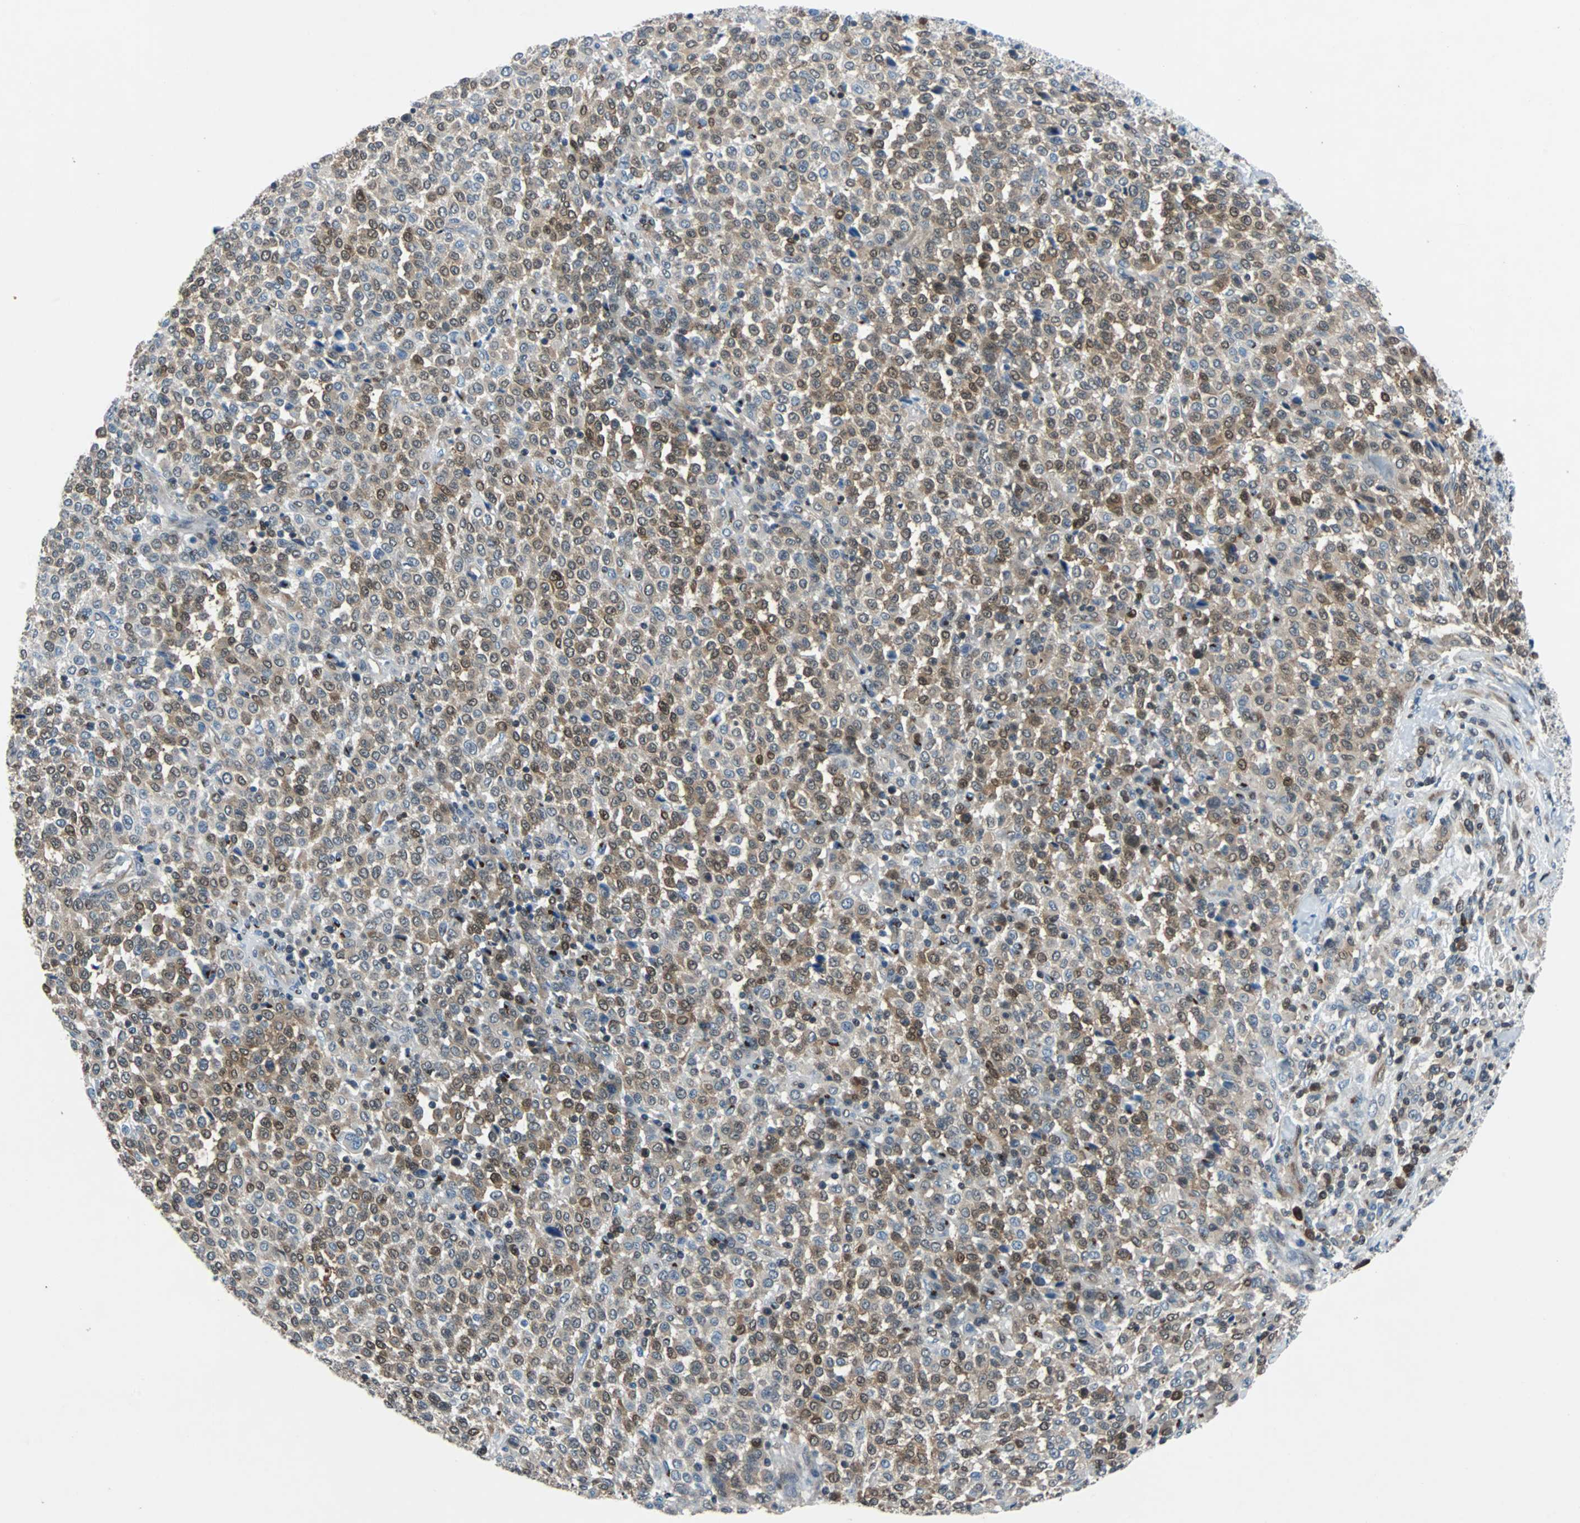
{"staining": {"intensity": "moderate", "quantity": "25%-75%", "location": "nuclear"}, "tissue": "melanoma", "cell_type": "Tumor cells", "image_type": "cancer", "snomed": [{"axis": "morphology", "description": "Malignant melanoma, Metastatic site"}, {"axis": "topography", "description": "Pancreas"}], "caption": "A brown stain labels moderate nuclear staining of a protein in malignant melanoma (metastatic site) tumor cells. The staining is performed using DAB (3,3'-diaminobenzidine) brown chromogen to label protein expression. The nuclei are counter-stained blue using hematoxylin.", "gene": "MAP2K6", "patient": {"sex": "female", "age": 30}}